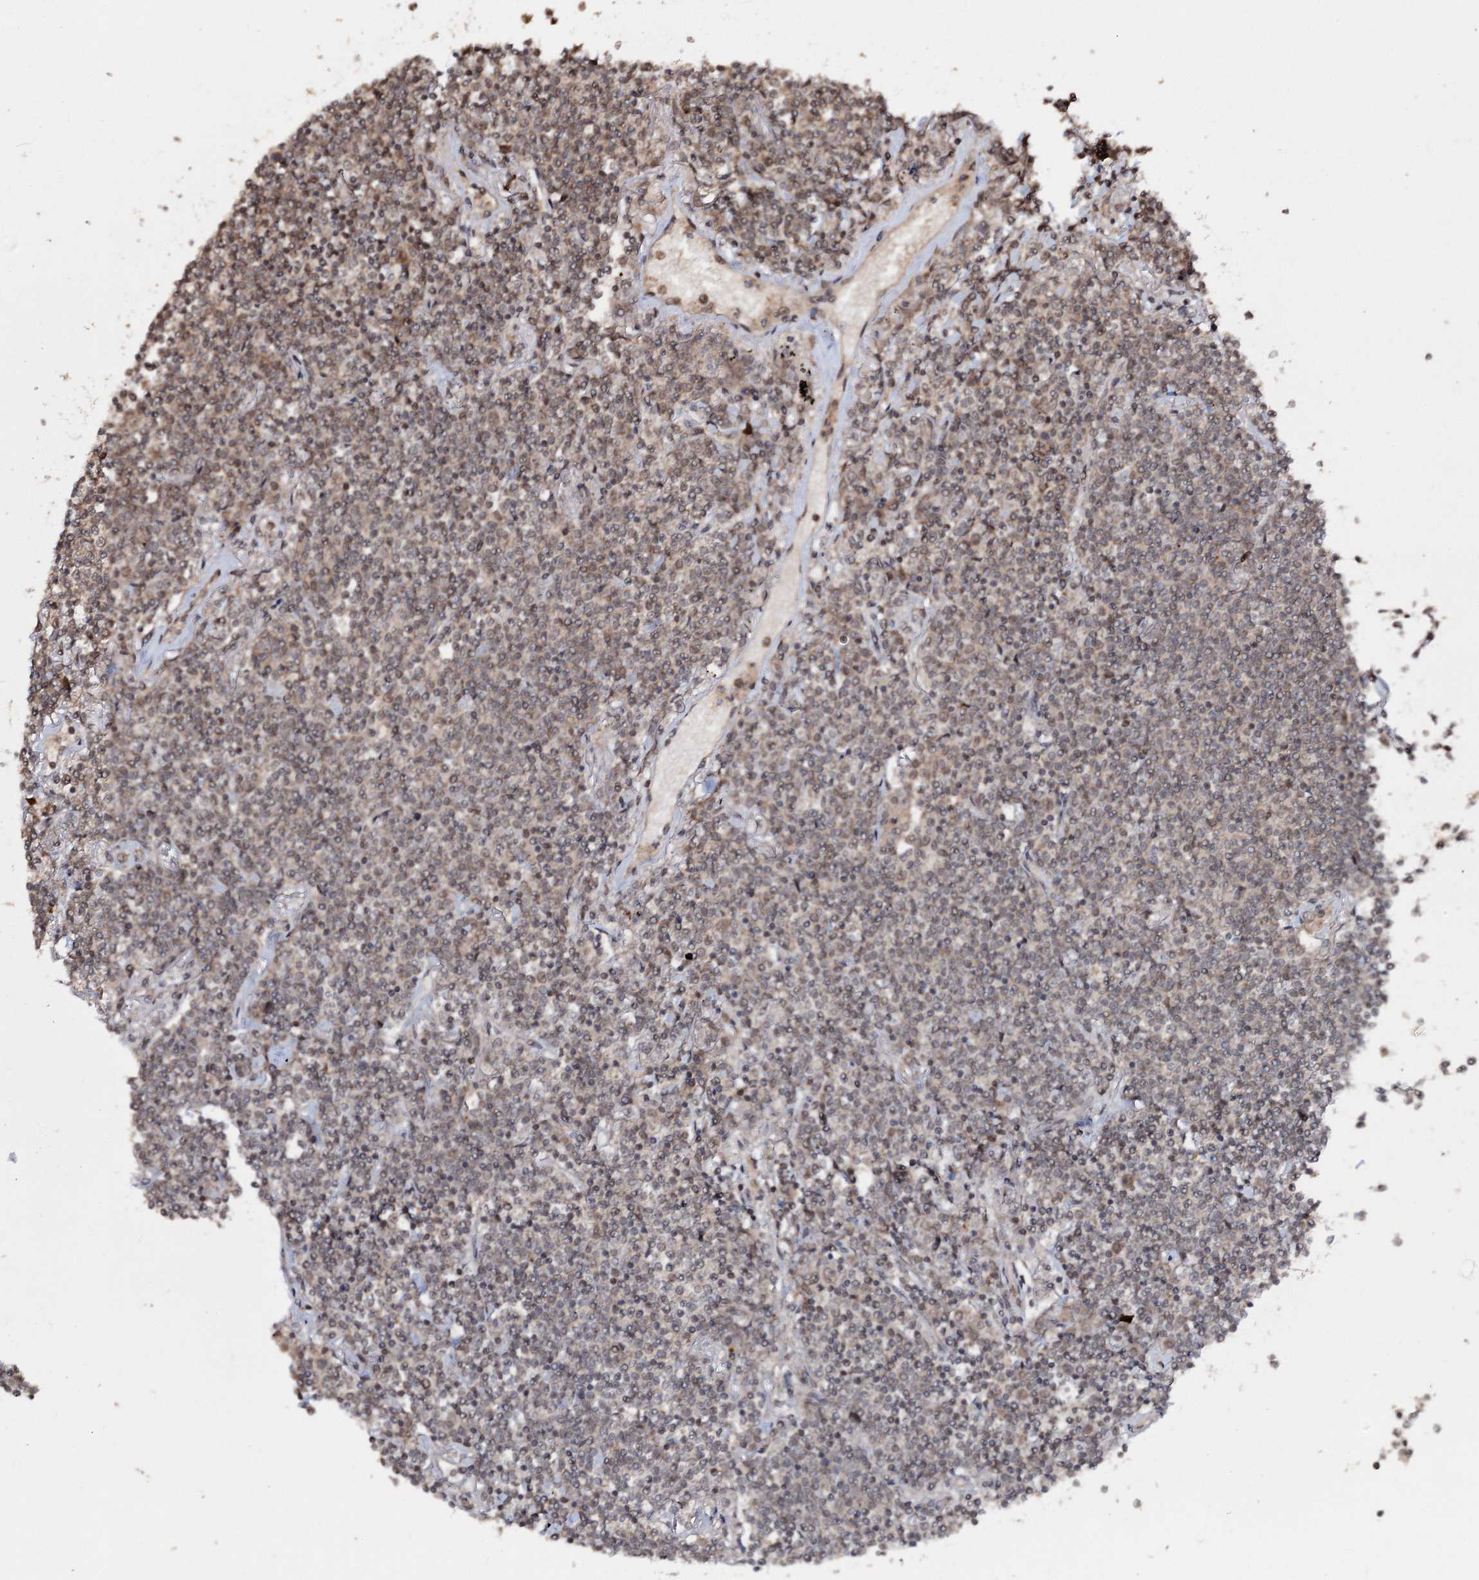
{"staining": {"intensity": "weak", "quantity": "<25%", "location": "cytoplasmic/membranous"}, "tissue": "lymphoma", "cell_type": "Tumor cells", "image_type": "cancer", "snomed": [{"axis": "morphology", "description": "Malignant lymphoma, non-Hodgkin's type, Low grade"}, {"axis": "topography", "description": "Lung"}], "caption": "IHC micrograph of neoplastic tissue: lymphoma stained with DAB (3,3'-diaminobenzidine) displays no significant protein positivity in tumor cells.", "gene": "FAM53B", "patient": {"sex": "female", "age": 71}}